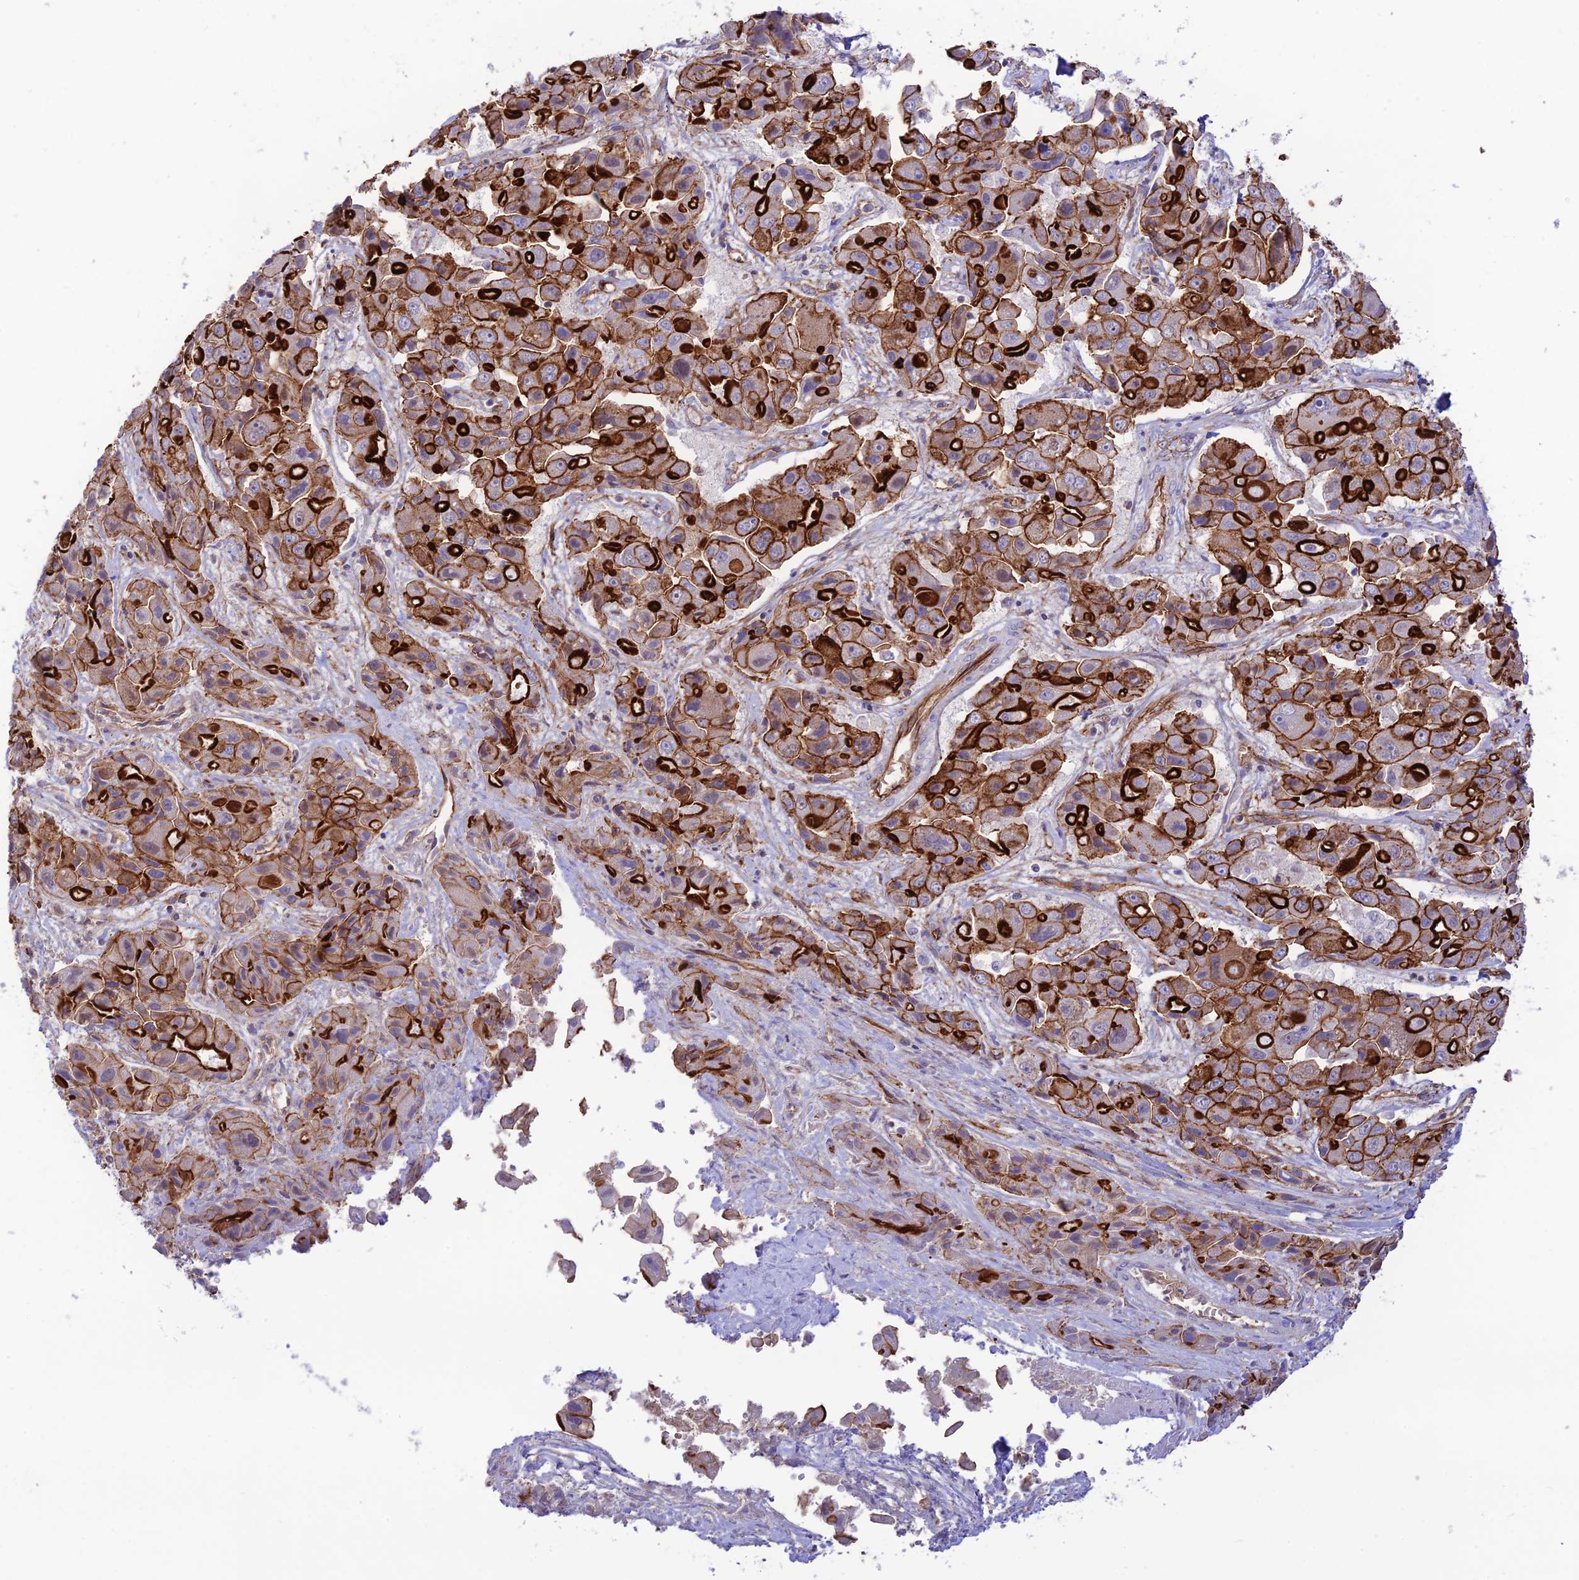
{"staining": {"intensity": "strong", "quantity": ">75%", "location": "cytoplasmic/membranous"}, "tissue": "liver cancer", "cell_type": "Tumor cells", "image_type": "cancer", "snomed": [{"axis": "morphology", "description": "Cholangiocarcinoma"}, {"axis": "topography", "description": "Liver"}], "caption": "Liver cancer was stained to show a protein in brown. There is high levels of strong cytoplasmic/membranous staining in approximately >75% of tumor cells. (DAB = brown stain, brightfield microscopy at high magnification).", "gene": "YPEL5", "patient": {"sex": "male", "age": 67}}